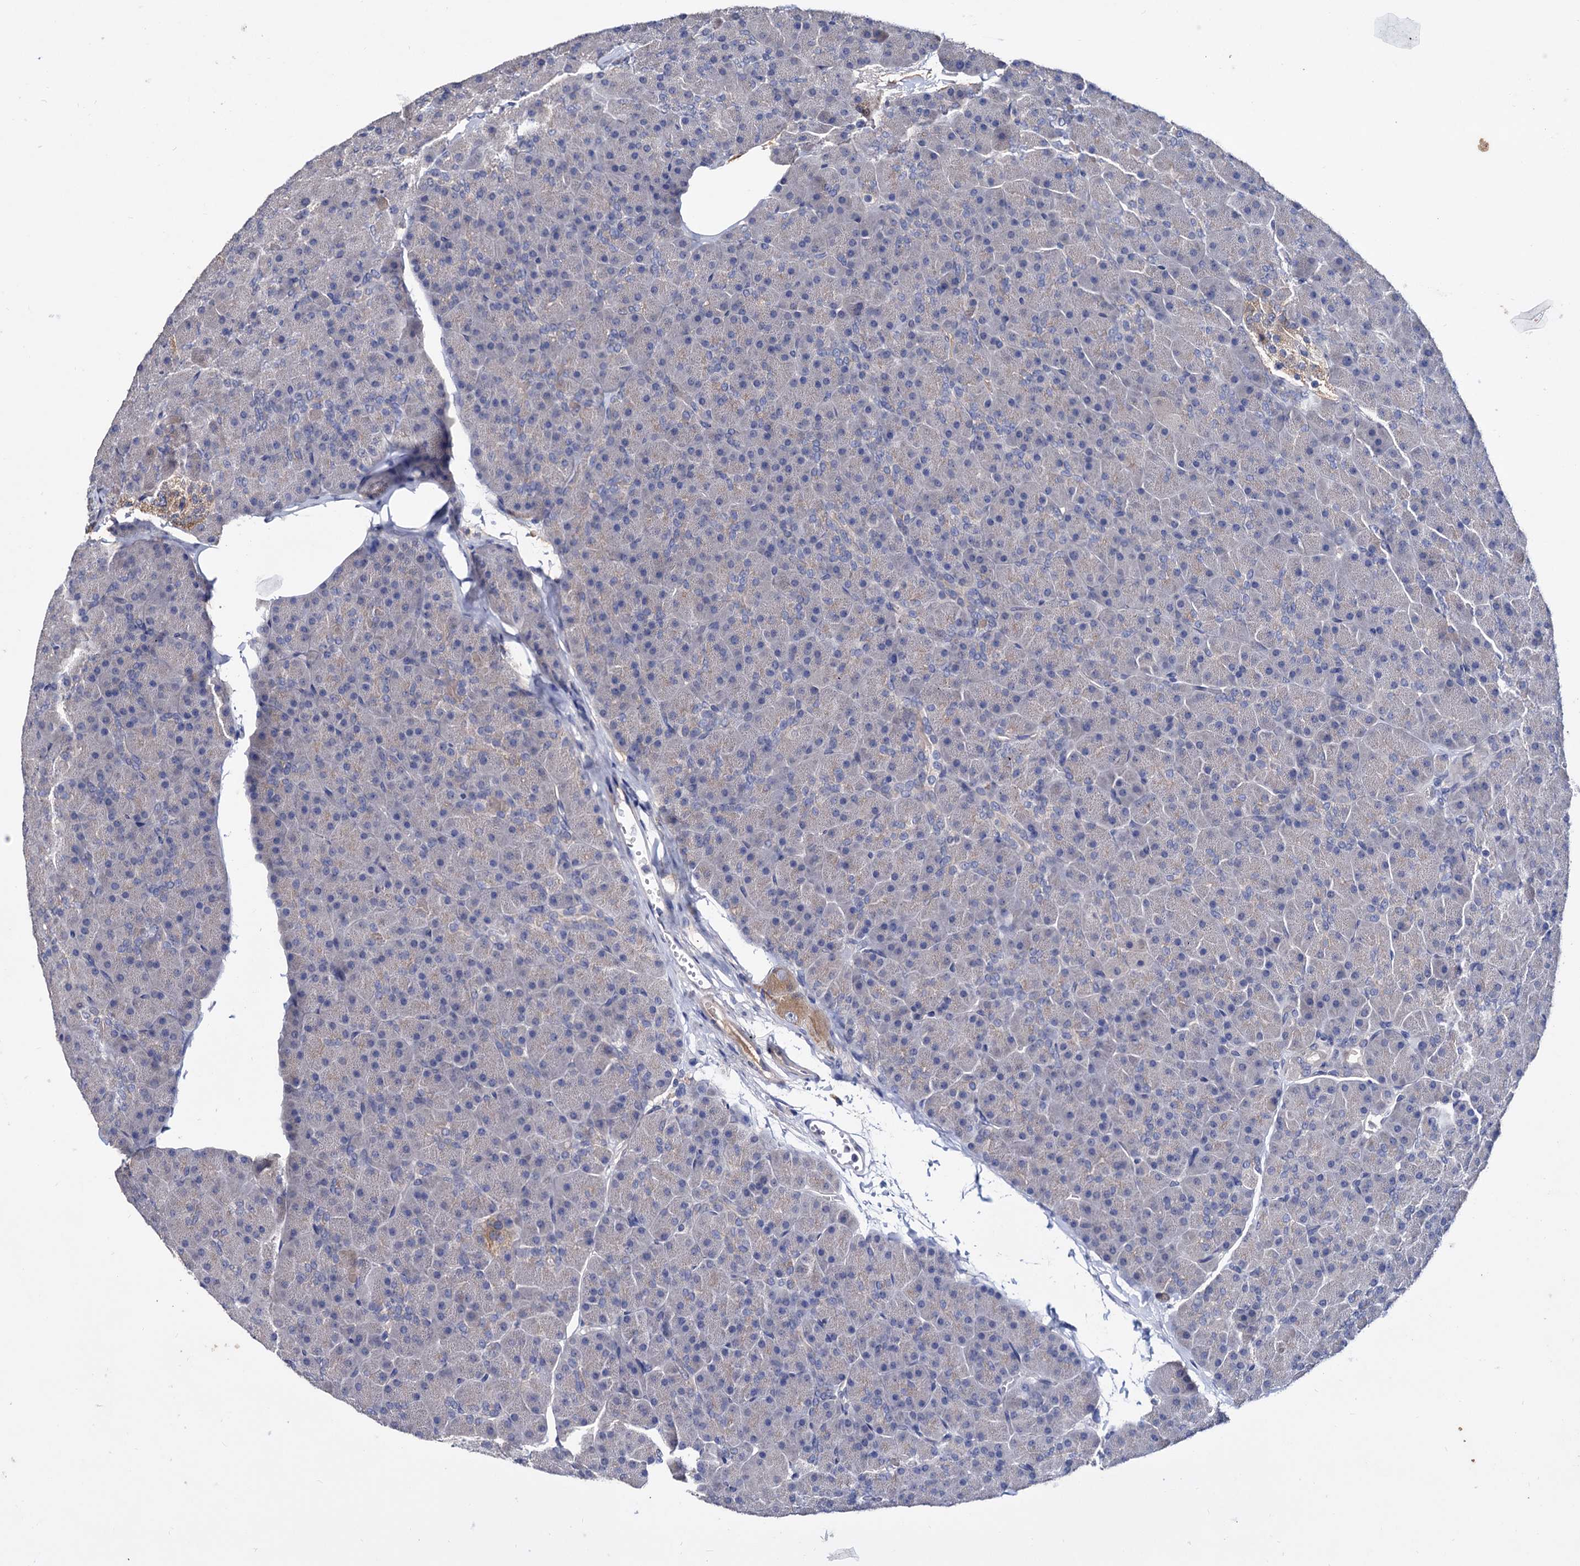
{"staining": {"intensity": "weak", "quantity": "<25%", "location": "cytoplasmic/membranous"}, "tissue": "pancreas", "cell_type": "Exocrine glandular cells", "image_type": "normal", "snomed": [{"axis": "morphology", "description": "Normal tissue, NOS"}, {"axis": "topography", "description": "Pancreas"}], "caption": "Immunohistochemistry (IHC) histopathology image of unremarkable pancreas stained for a protein (brown), which reveals no expression in exocrine glandular cells. (Stains: DAB IHC with hematoxylin counter stain, Microscopy: brightfield microscopy at high magnification).", "gene": "NPAS4", "patient": {"sex": "male", "age": 36}}